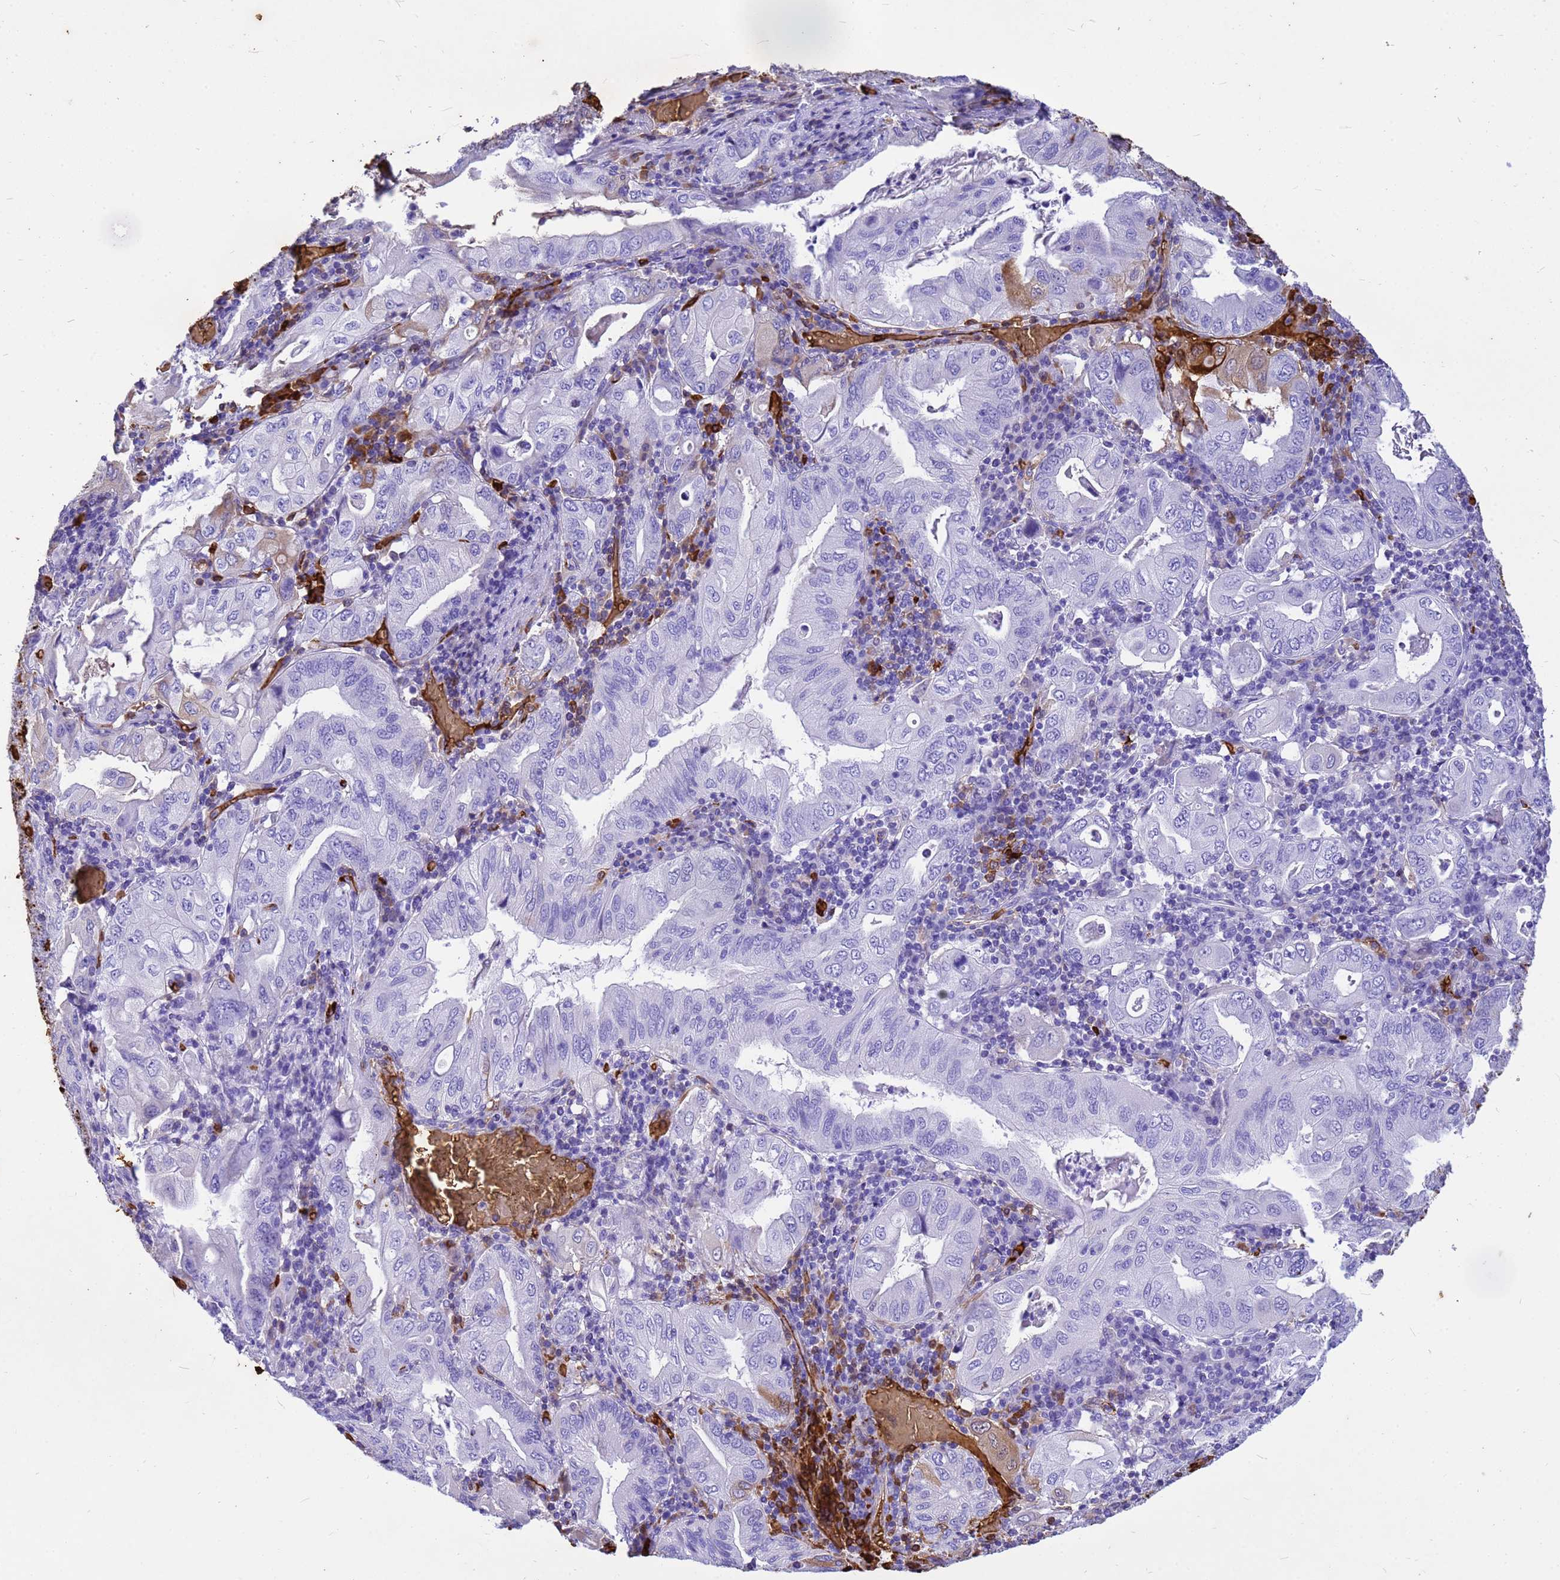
{"staining": {"intensity": "negative", "quantity": "none", "location": "none"}, "tissue": "stomach cancer", "cell_type": "Tumor cells", "image_type": "cancer", "snomed": [{"axis": "morphology", "description": "Normal tissue, NOS"}, {"axis": "morphology", "description": "Adenocarcinoma, NOS"}, {"axis": "topography", "description": "Esophagus"}, {"axis": "topography", "description": "Stomach, upper"}, {"axis": "topography", "description": "Peripheral nerve tissue"}], "caption": "Tumor cells are negative for brown protein staining in adenocarcinoma (stomach).", "gene": "HBA2", "patient": {"sex": "male", "age": 62}}